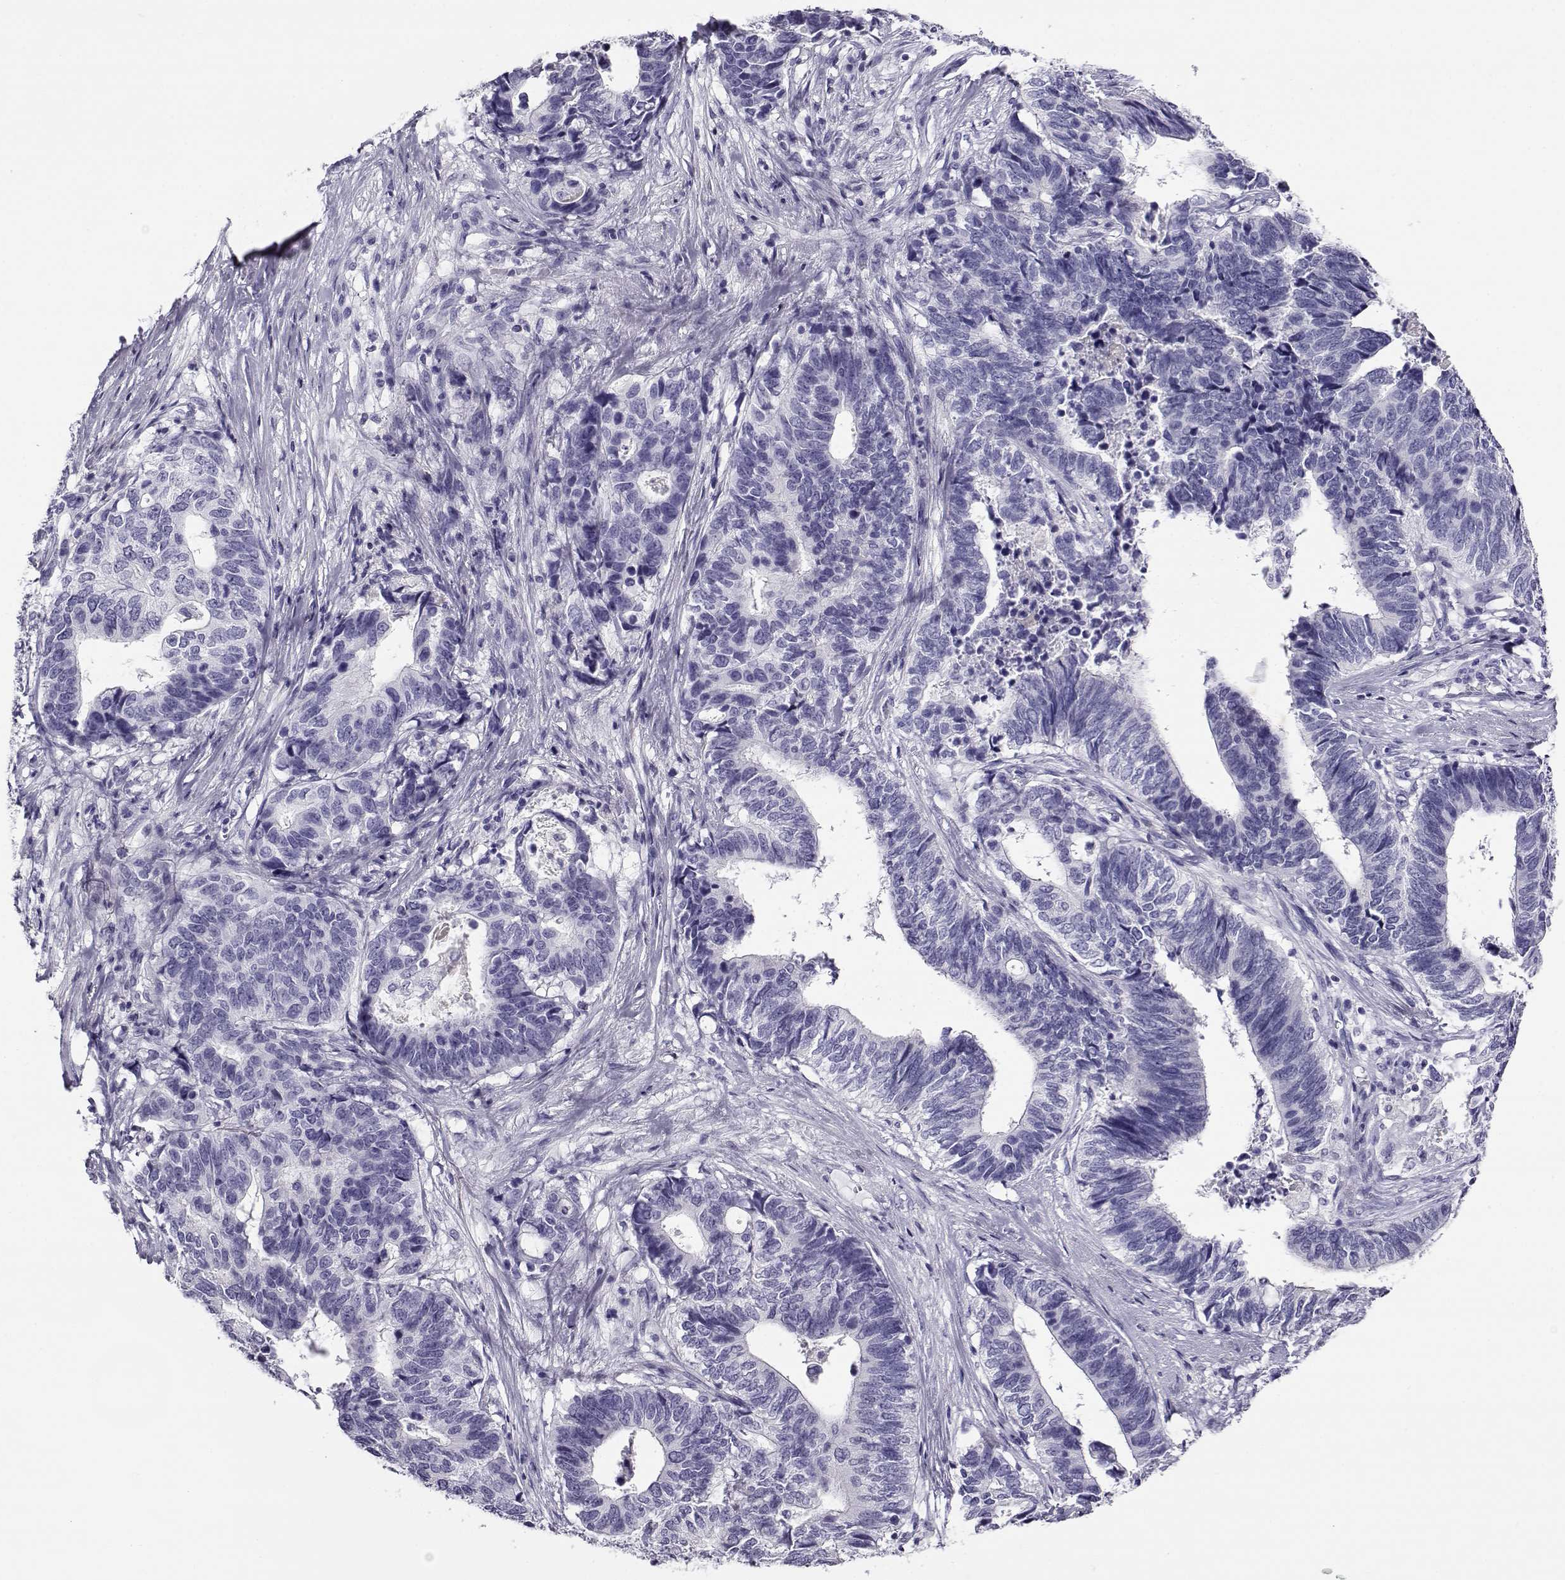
{"staining": {"intensity": "negative", "quantity": "none", "location": "none"}, "tissue": "stomach cancer", "cell_type": "Tumor cells", "image_type": "cancer", "snomed": [{"axis": "morphology", "description": "Adenocarcinoma, NOS"}, {"axis": "topography", "description": "Stomach, upper"}], "caption": "Photomicrograph shows no significant protein positivity in tumor cells of stomach cancer (adenocarcinoma). Nuclei are stained in blue.", "gene": "RHOXF2", "patient": {"sex": "female", "age": 67}}